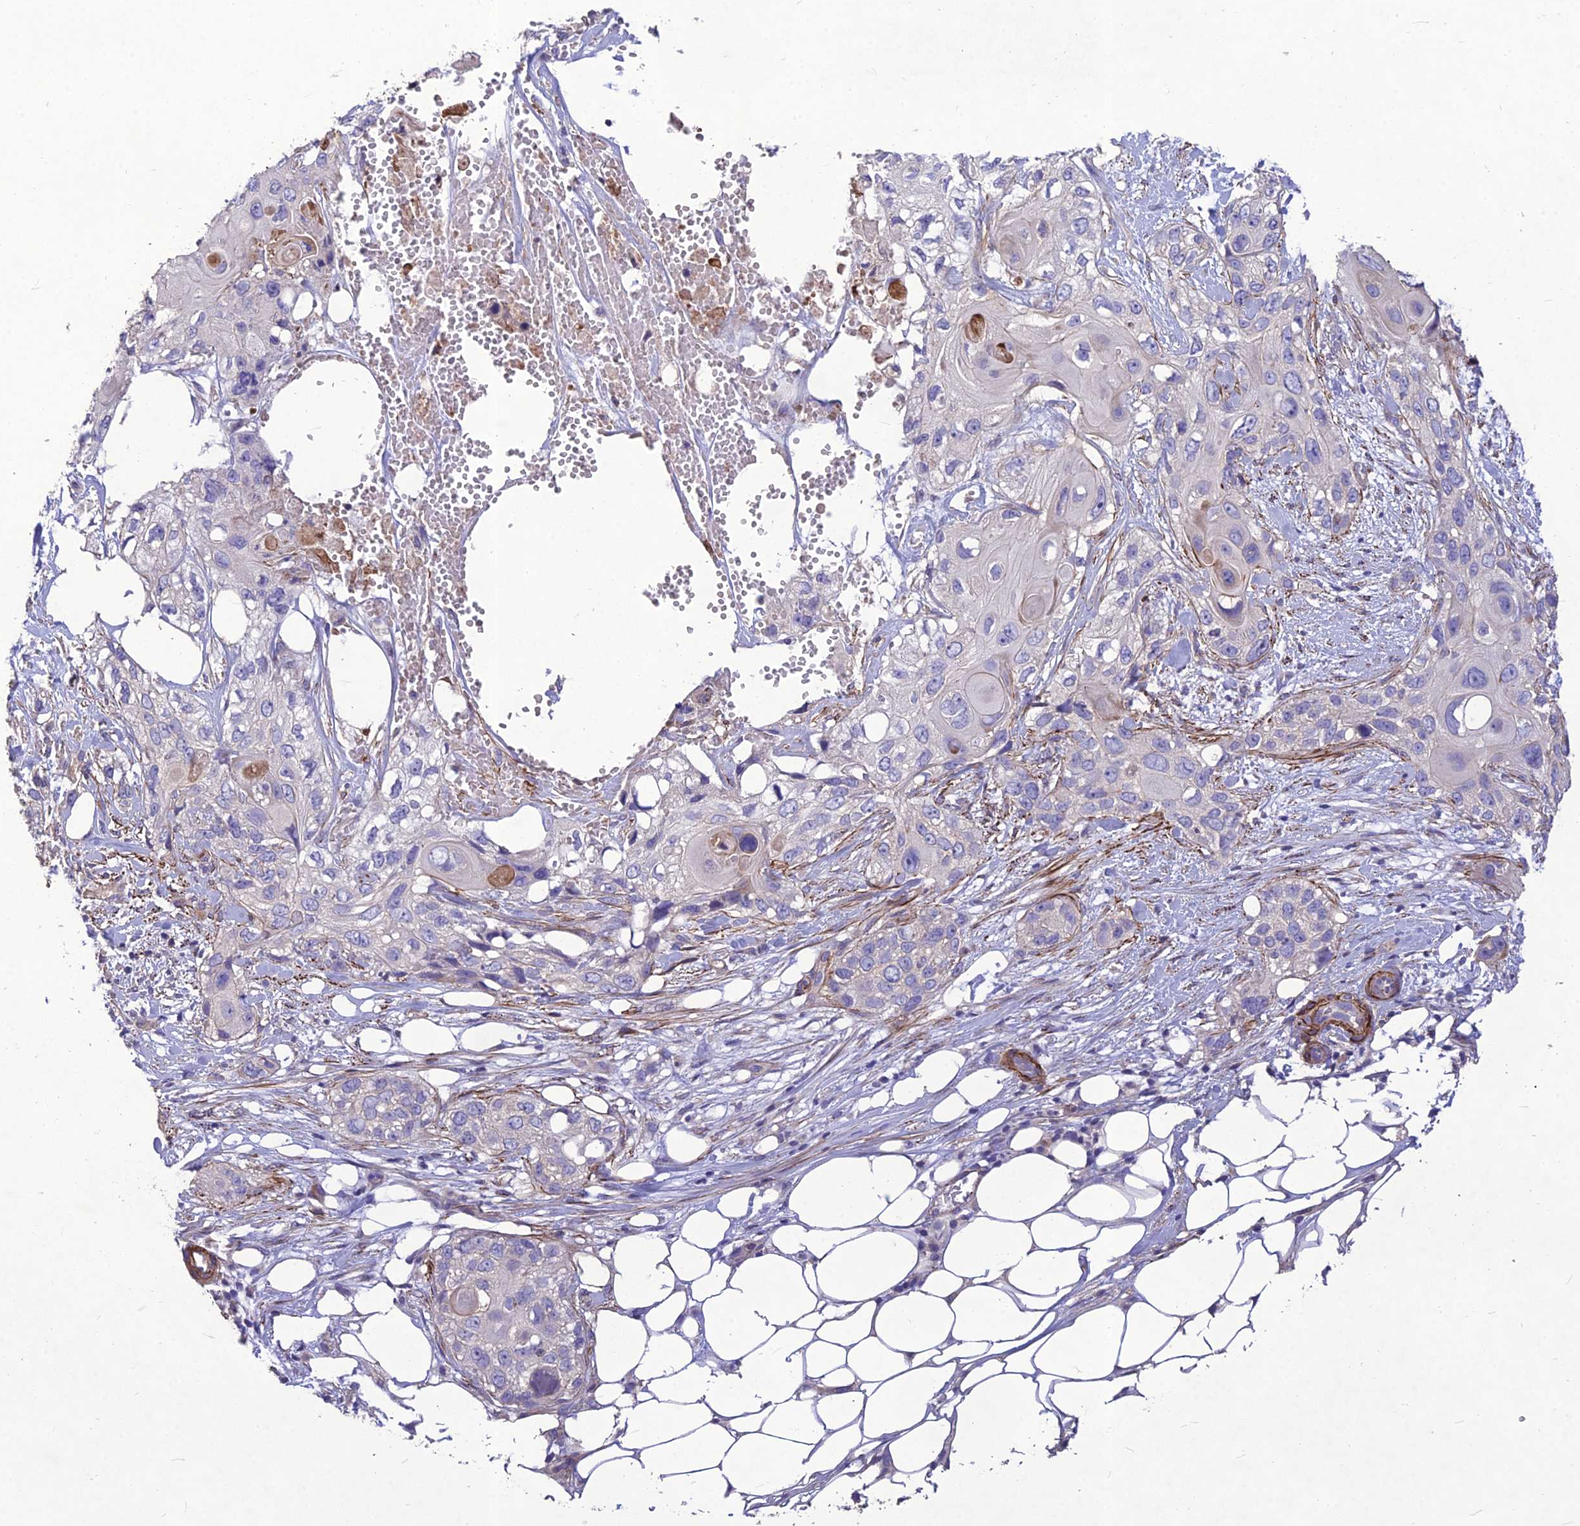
{"staining": {"intensity": "negative", "quantity": "none", "location": "none"}, "tissue": "skin cancer", "cell_type": "Tumor cells", "image_type": "cancer", "snomed": [{"axis": "morphology", "description": "Normal tissue, NOS"}, {"axis": "morphology", "description": "Squamous cell carcinoma, NOS"}, {"axis": "topography", "description": "Skin"}], "caption": "IHC image of neoplastic tissue: skin cancer stained with DAB shows no significant protein positivity in tumor cells.", "gene": "CLUH", "patient": {"sex": "male", "age": 72}}